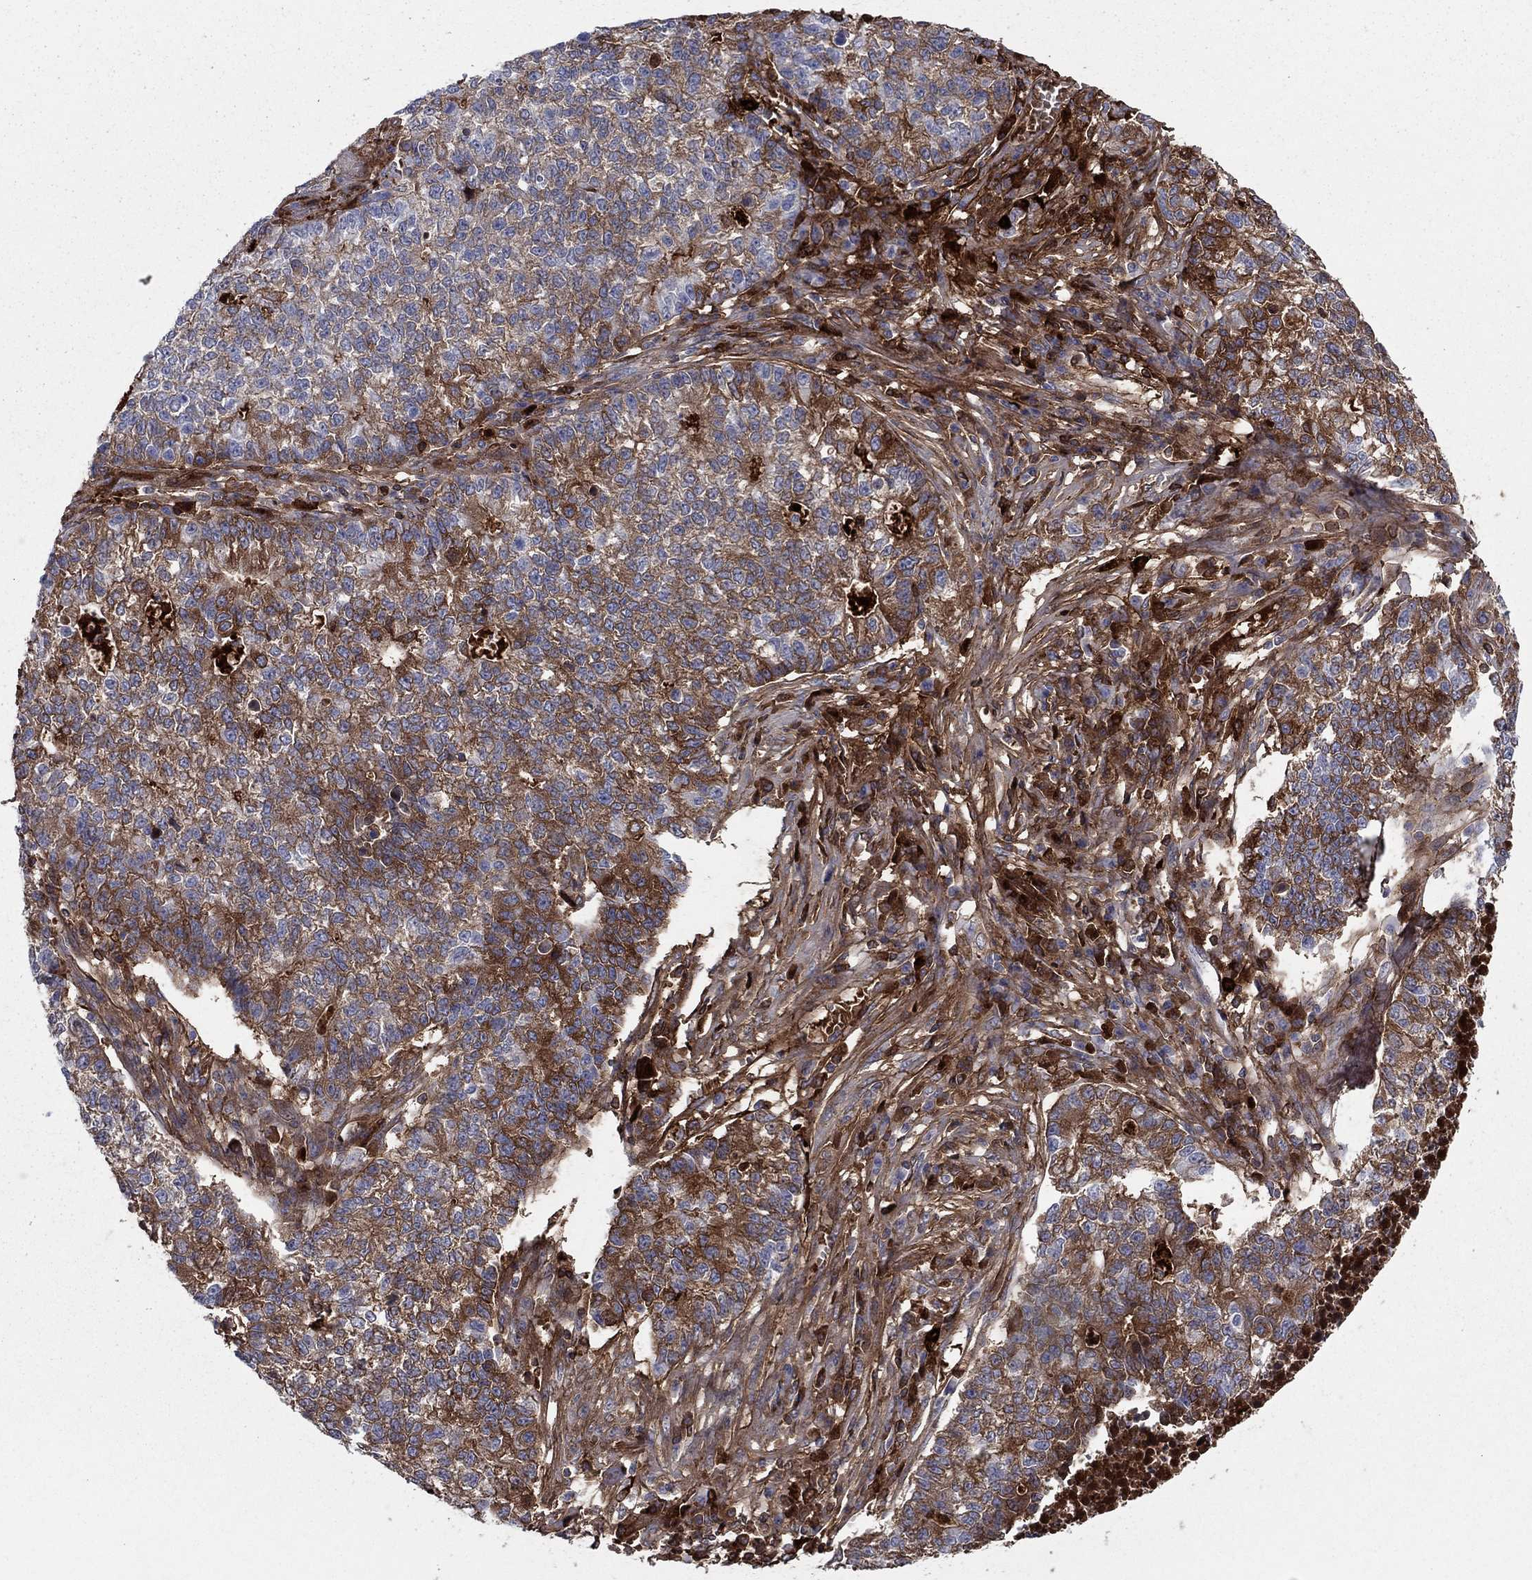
{"staining": {"intensity": "strong", "quantity": "<25%", "location": "cytoplasmic/membranous"}, "tissue": "lung cancer", "cell_type": "Tumor cells", "image_type": "cancer", "snomed": [{"axis": "morphology", "description": "Adenocarcinoma, NOS"}, {"axis": "topography", "description": "Lung"}], "caption": "Protein expression by IHC displays strong cytoplasmic/membranous staining in approximately <25% of tumor cells in lung adenocarcinoma.", "gene": "HPX", "patient": {"sex": "male", "age": 57}}